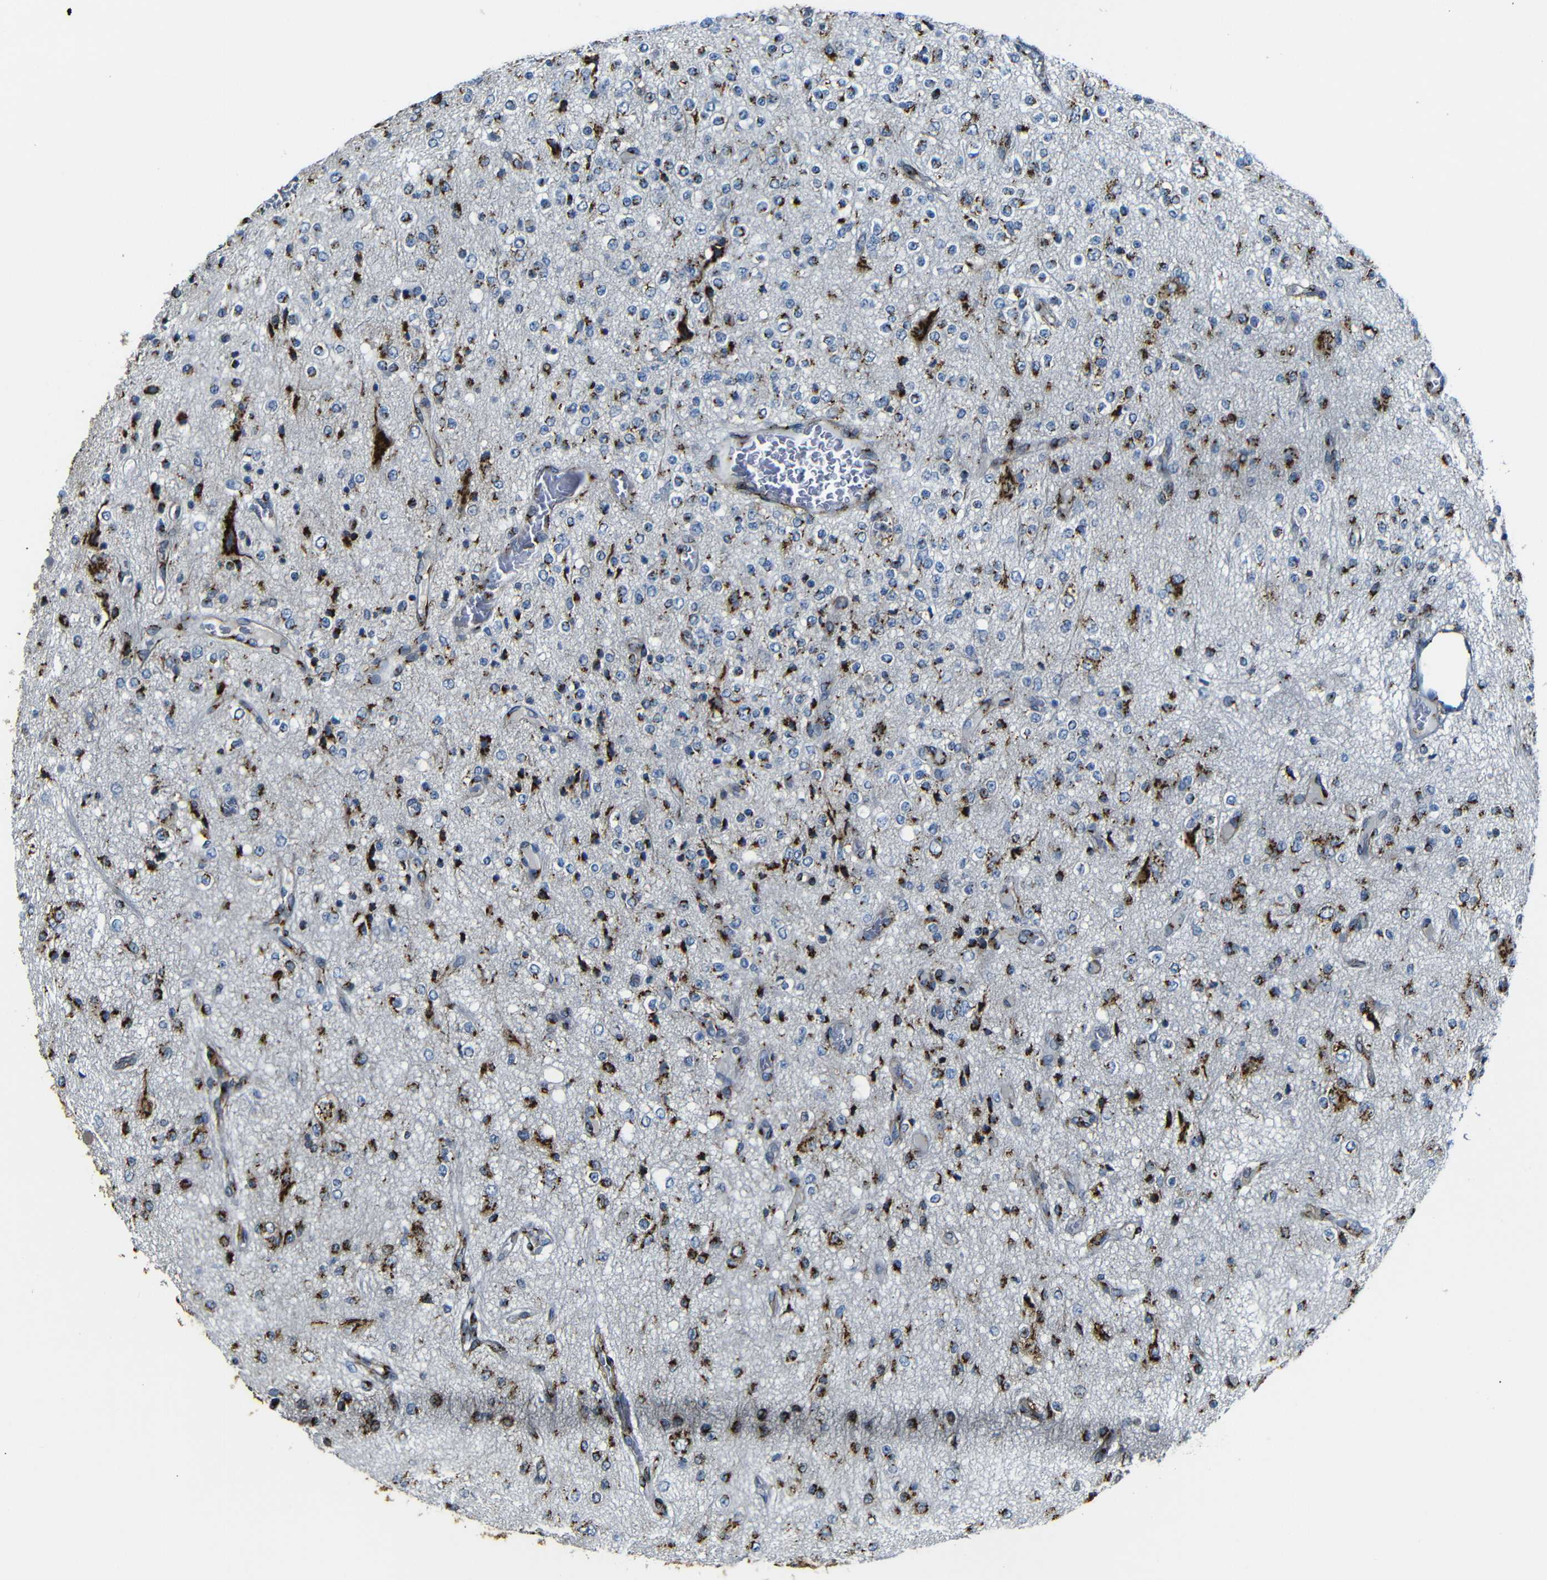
{"staining": {"intensity": "strong", "quantity": ">75%", "location": "cytoplasmic/membranous"}, "tissue": "glioma", "cell_type": "Tumor cells", "image_type": "cancer", "snomed": [{"axis": "morphology", "description": "Glioma, malignant, Low grade"}, {"axis": "topography", "description": "Brain"}], "caption": "Glioma tissue exhibits strong cytoplasmic/membranous expression in approximately >75% of tumor cells Using DAB (3,3'-diaminobenzidine) (brown) and hematoxylin (blue) stains, captured at high magnification using brightfield microscopy.", "gene": "TGOLN2", "patient": {"sex": "male", "age": 38}}